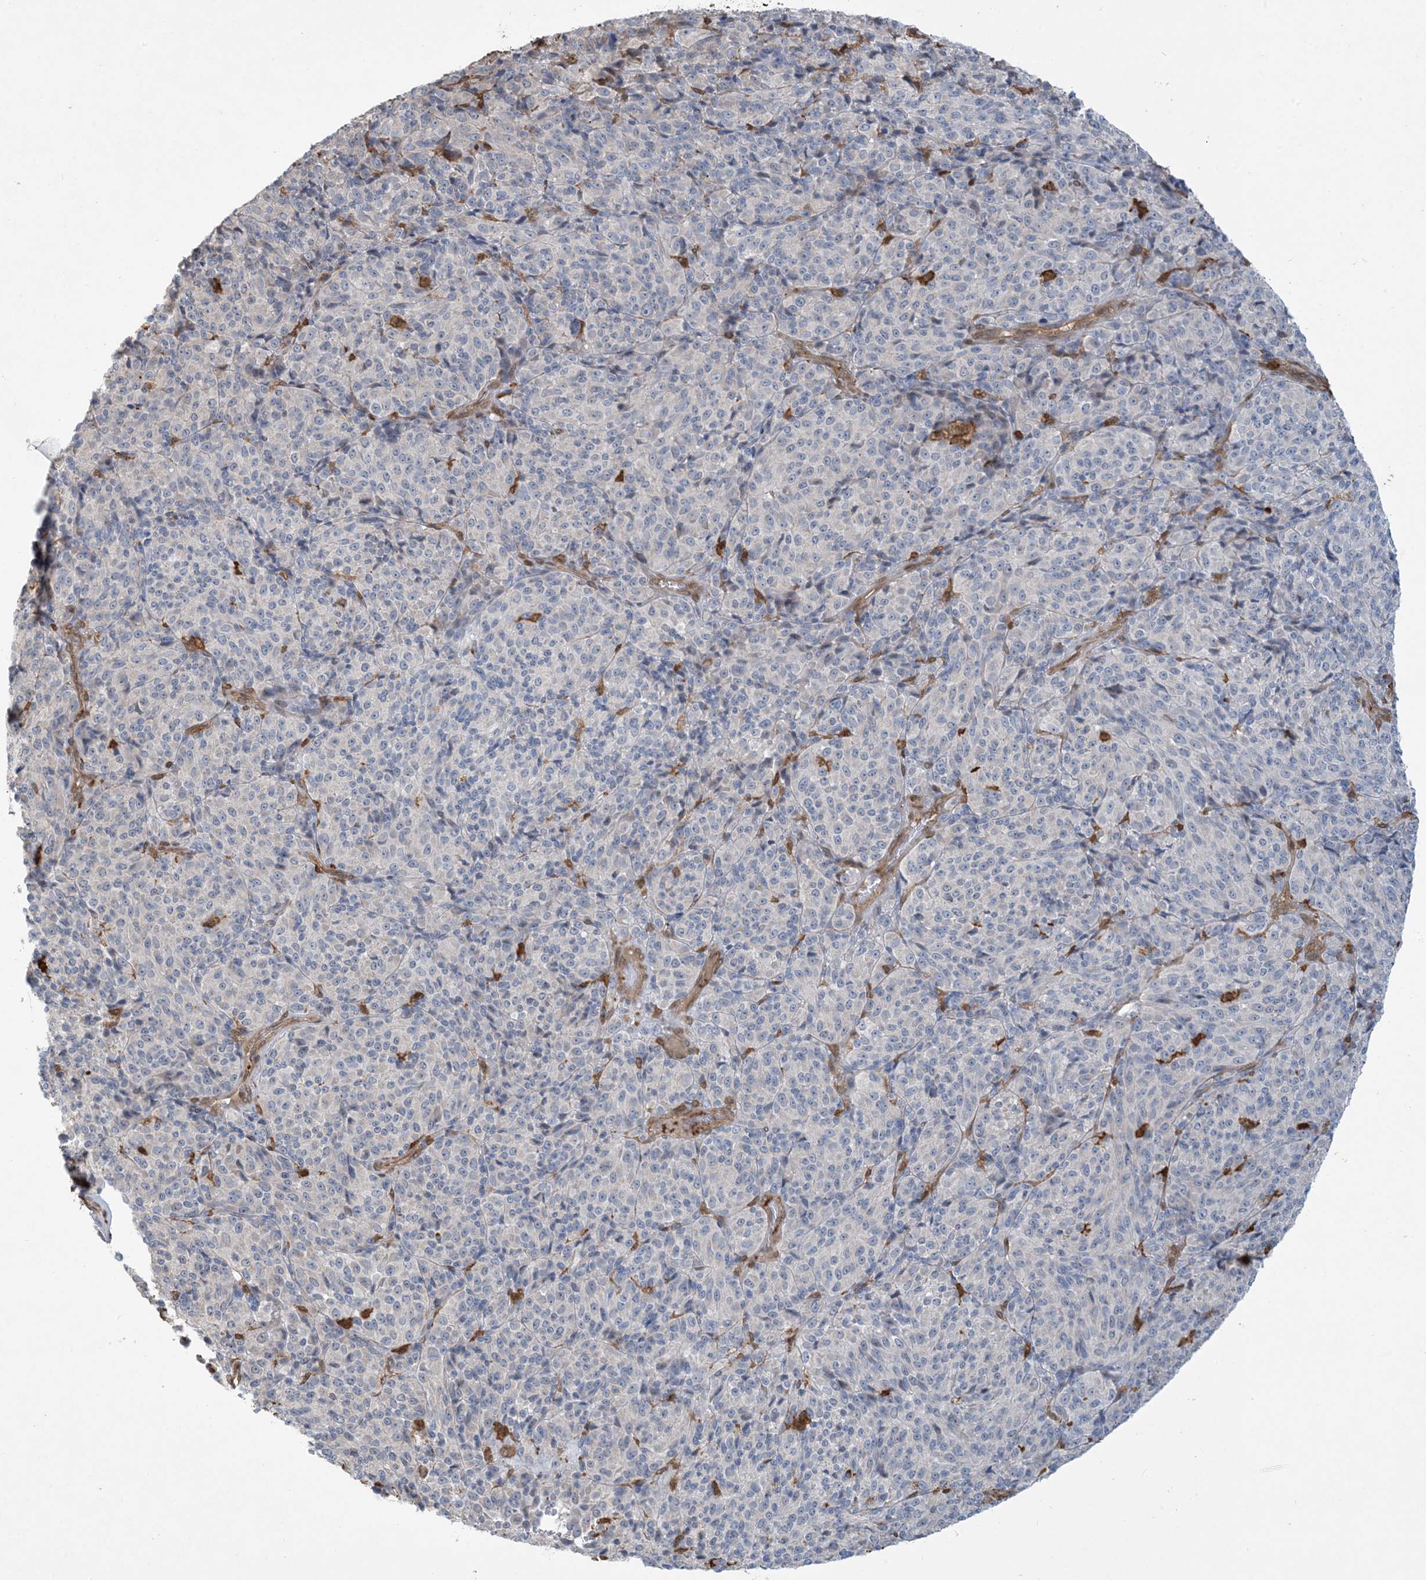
{"staining": {"intensity": "negative", "quantity": "none", "location": "none"}, "tissue": "melanoma", "cell_type": "Tumor cells", "image_type": "cancer", "snomed": [{"axis": "morphology", "description": "Malignant melanoma, Metastatic site"}, {"axis": "topography", "description": "Brain"}], "caption": "Immunohistochemical staining of human melanoma shows no significant positivity in tumor cells.", "gene": "TMSB4X", "patient": {"sex": "female", "age": 56}}